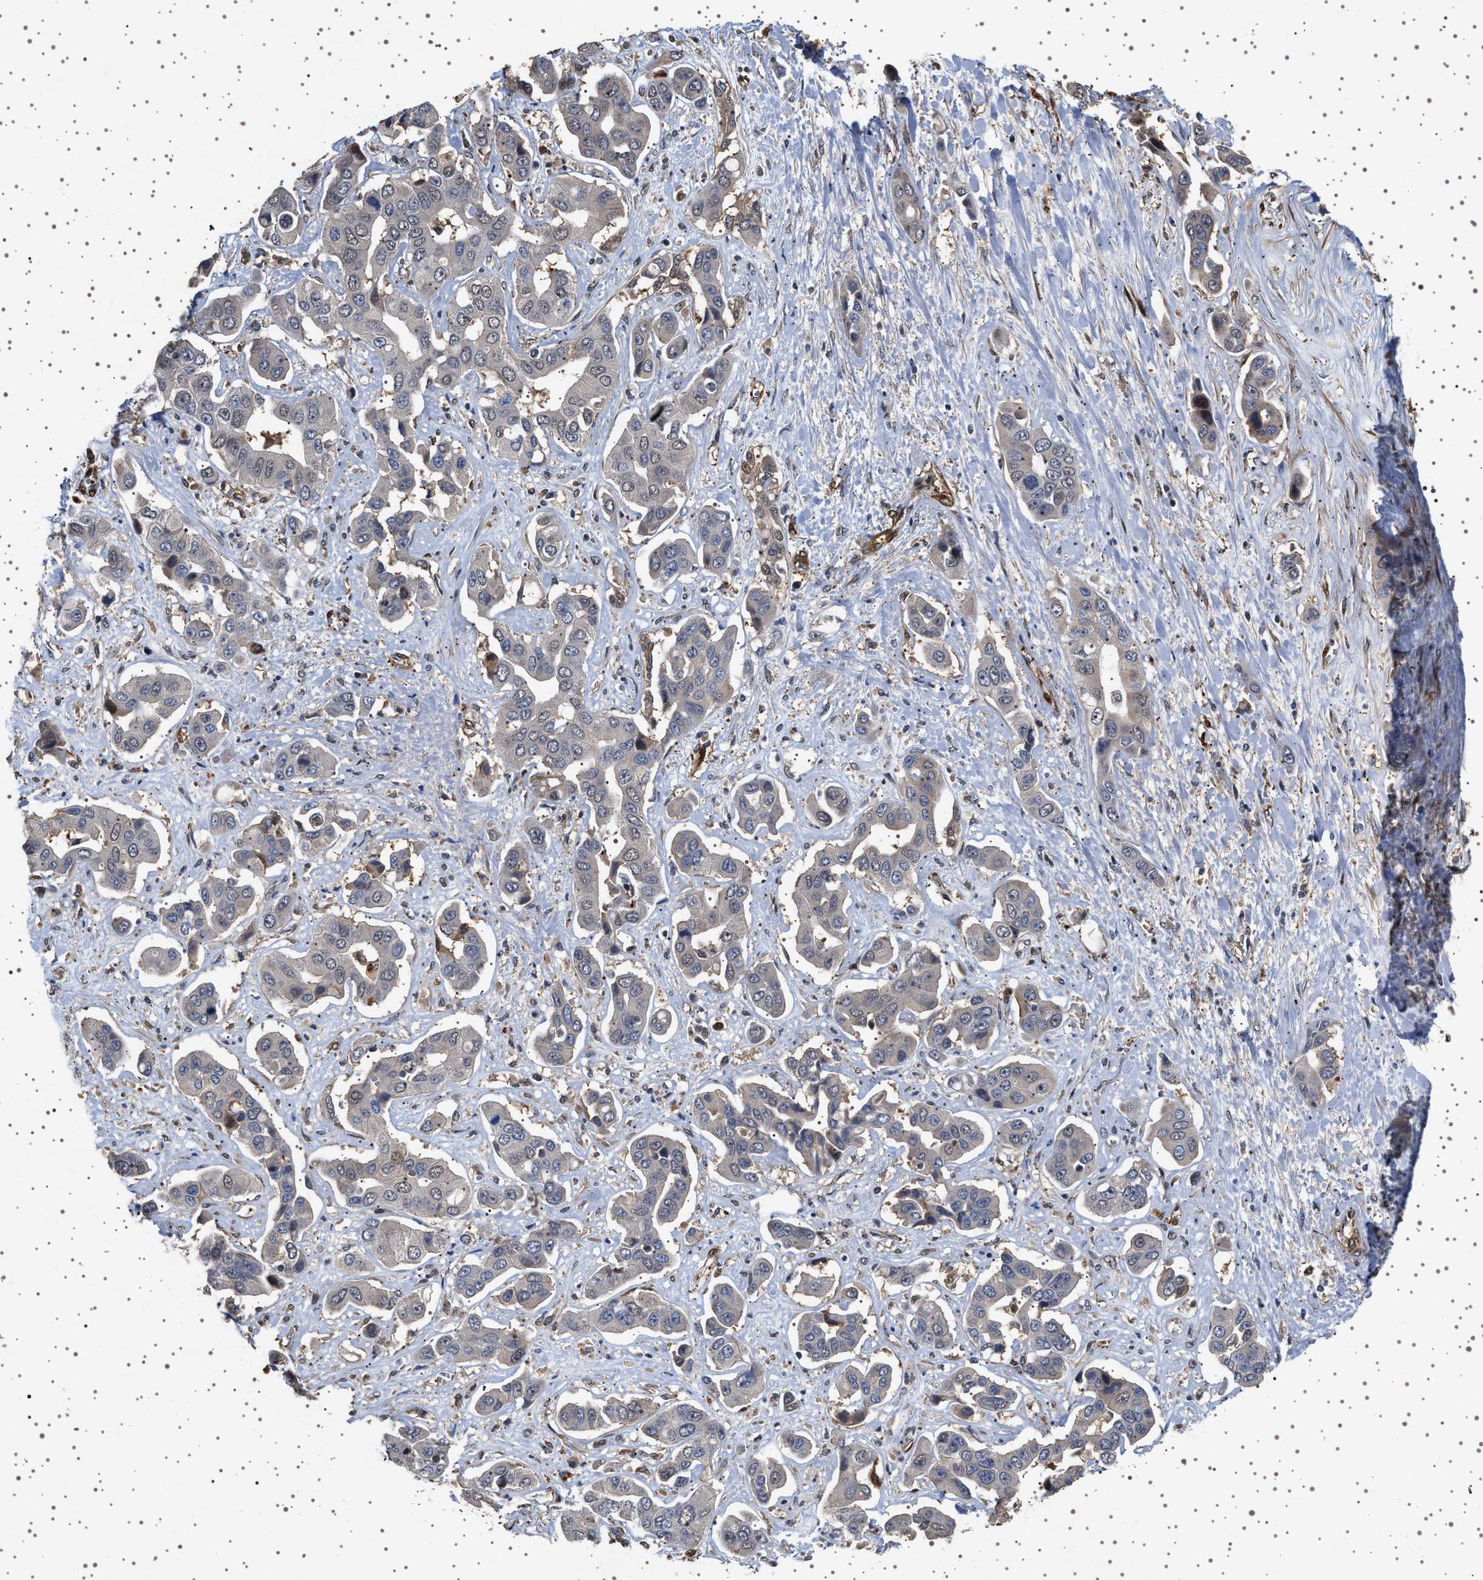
{"staining": {"intensity": "weak", "quantity": "<25%", "location": "cytoplasmic/membranous"}, "tissue": "liver cancer", "cell_type": "Tumor cells", "image_type": "cancer", "snomed": [{"axis": "morphology", "description": "Cholangiocarcinoma"}, {"axis": "topography", "description": "Liver"}], "caption": "Cholangiocarcinoma (liver) was stained to show a protein in brown. There is no significant positivity in tumor cells.", "gene": "GUCY1B1", "patient": {"sex": "female", "age": 52}}